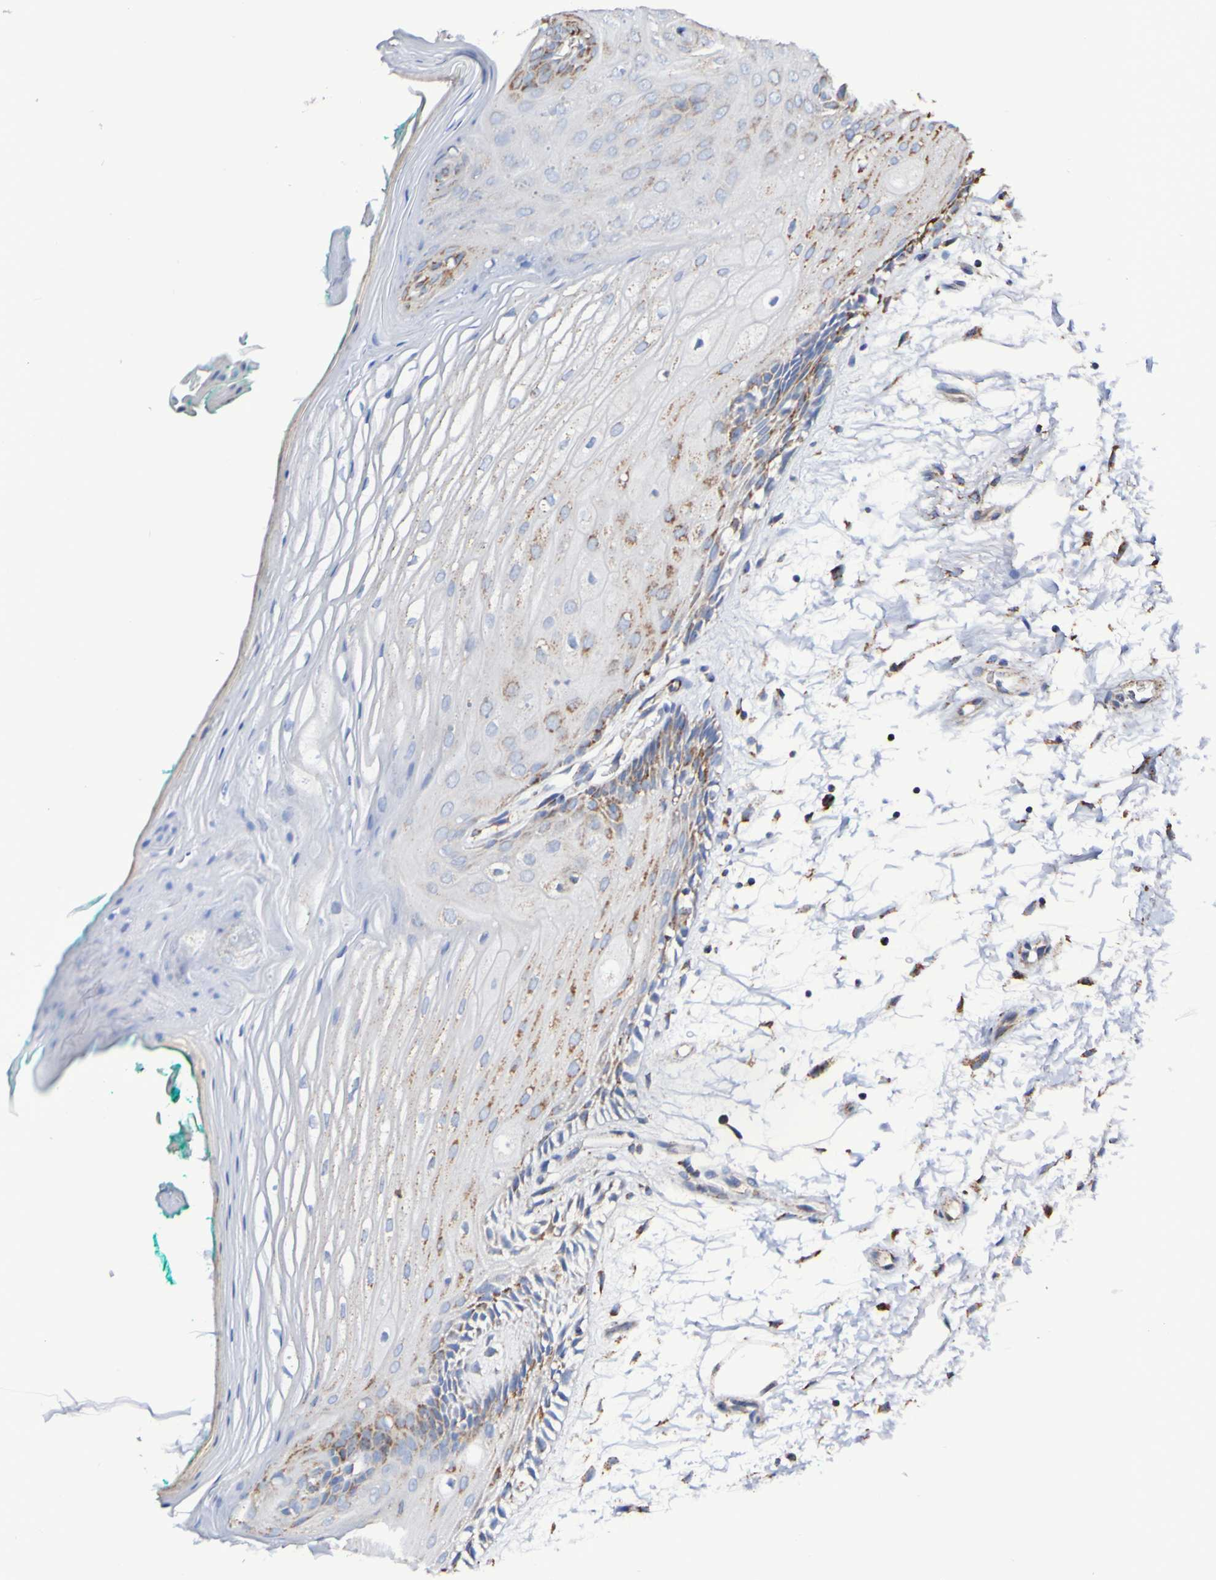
{"staining": {"intensity": "moderate", "quantity": "<25%", "location": "cytoplasmic/membranous"}, "tissue": "oral mucosa", "cell_type": "Squamous epithelial cells", "image_type": "normal", "snomed": [{"axis": "morphology", "description": "Normal tissue, NOS"}, {"axis": "topography", "description": "Skeletal muscle"}, {"axis": "topography", "description": "Oral tissue"}, {"axis": "topography", "description": "Peripheral nerve tissue"}], "caption": "Oral mucosa was stained to show a protein in brown. There is low levels of moderate cytoplasmic/membranous positivity in approximately <25% of squamous epithelial cells.", "gene": "IL18R1", "patient": {"sex": "female", "age": 84}}